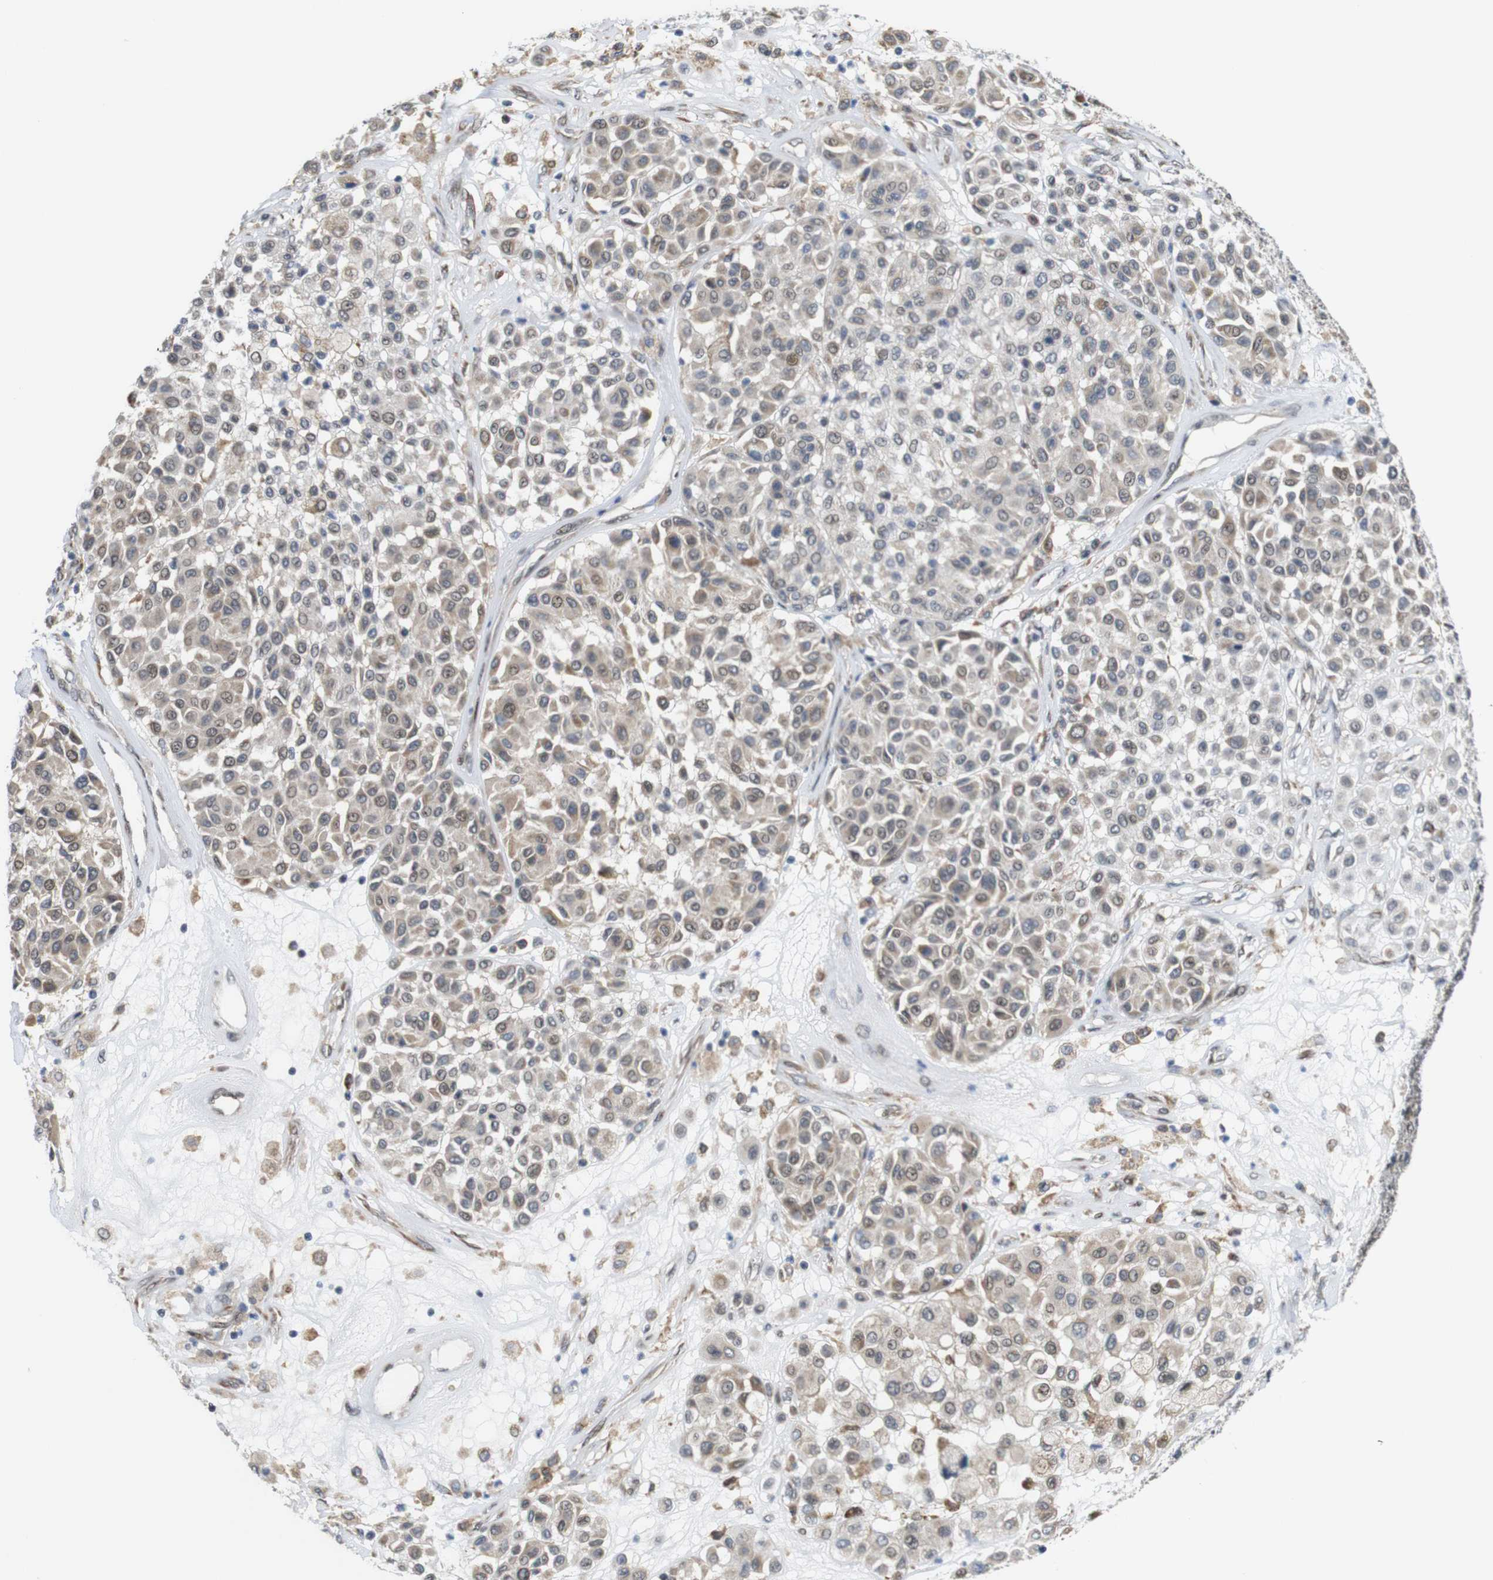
{"staining": {"intensity": "moderate", "quantity": ">75%", "location": "cytoplasmic/membranous,nuclear"}, "tissue": "melanoma", "cell_type": "Tumor cells", "image_type": "cancer", "snomed": [{"axis": "morphology", "description": "Malignant melanoma, Metastatic site"}, {"axis": "topography", "description": "Soft tissue"}], "caption": "High-magnification brightfield microscopy of melanoma stained with DAB (brown) and counterstained with hematoxylin (blue). tumor cells exhibit moderate cytoplasmic/membranous and nuclear expression is identified in about>75% of cells.", "gene": "PNMA8A", "patient": {"sex": "male", "age": 41}}